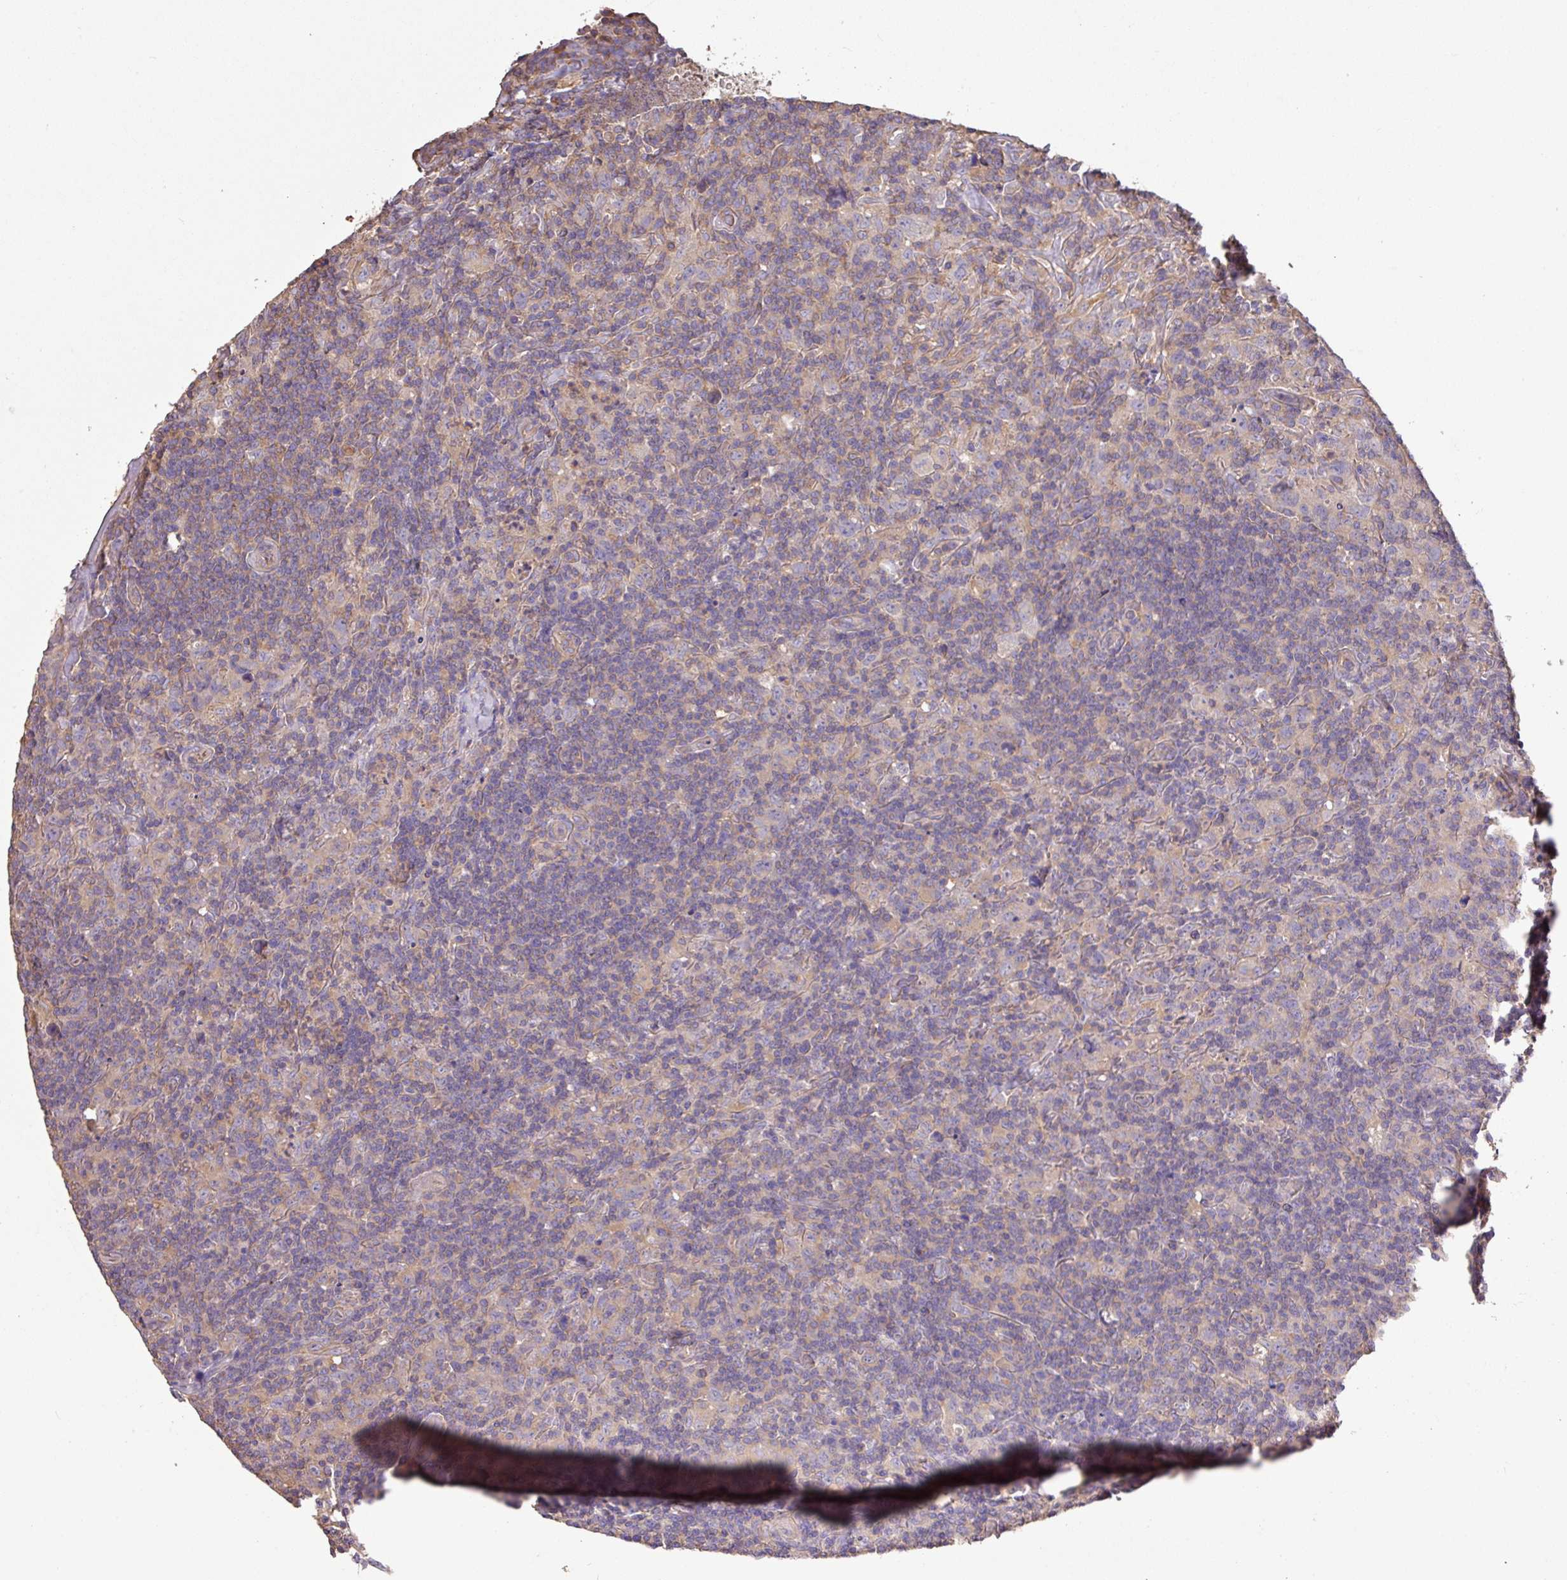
{"staining": {"intensity": "negative", "quantity": "none", "location": "none"}, "tissue": "lymphoma", "cell_type": "Tumor cells", "image_type": "cancer", "snomed": [{"axis": "morphology", "description": "Hodgkin's disease, NOS"}, {"axis": "topography", "description": "Lymph node"}], "caption": "Immunohistochemistry of human Hodgkin's disease reveals no staining in tumor cells.", "gene": "CALML4", "patient": {"sex": "female", "age": 18}}